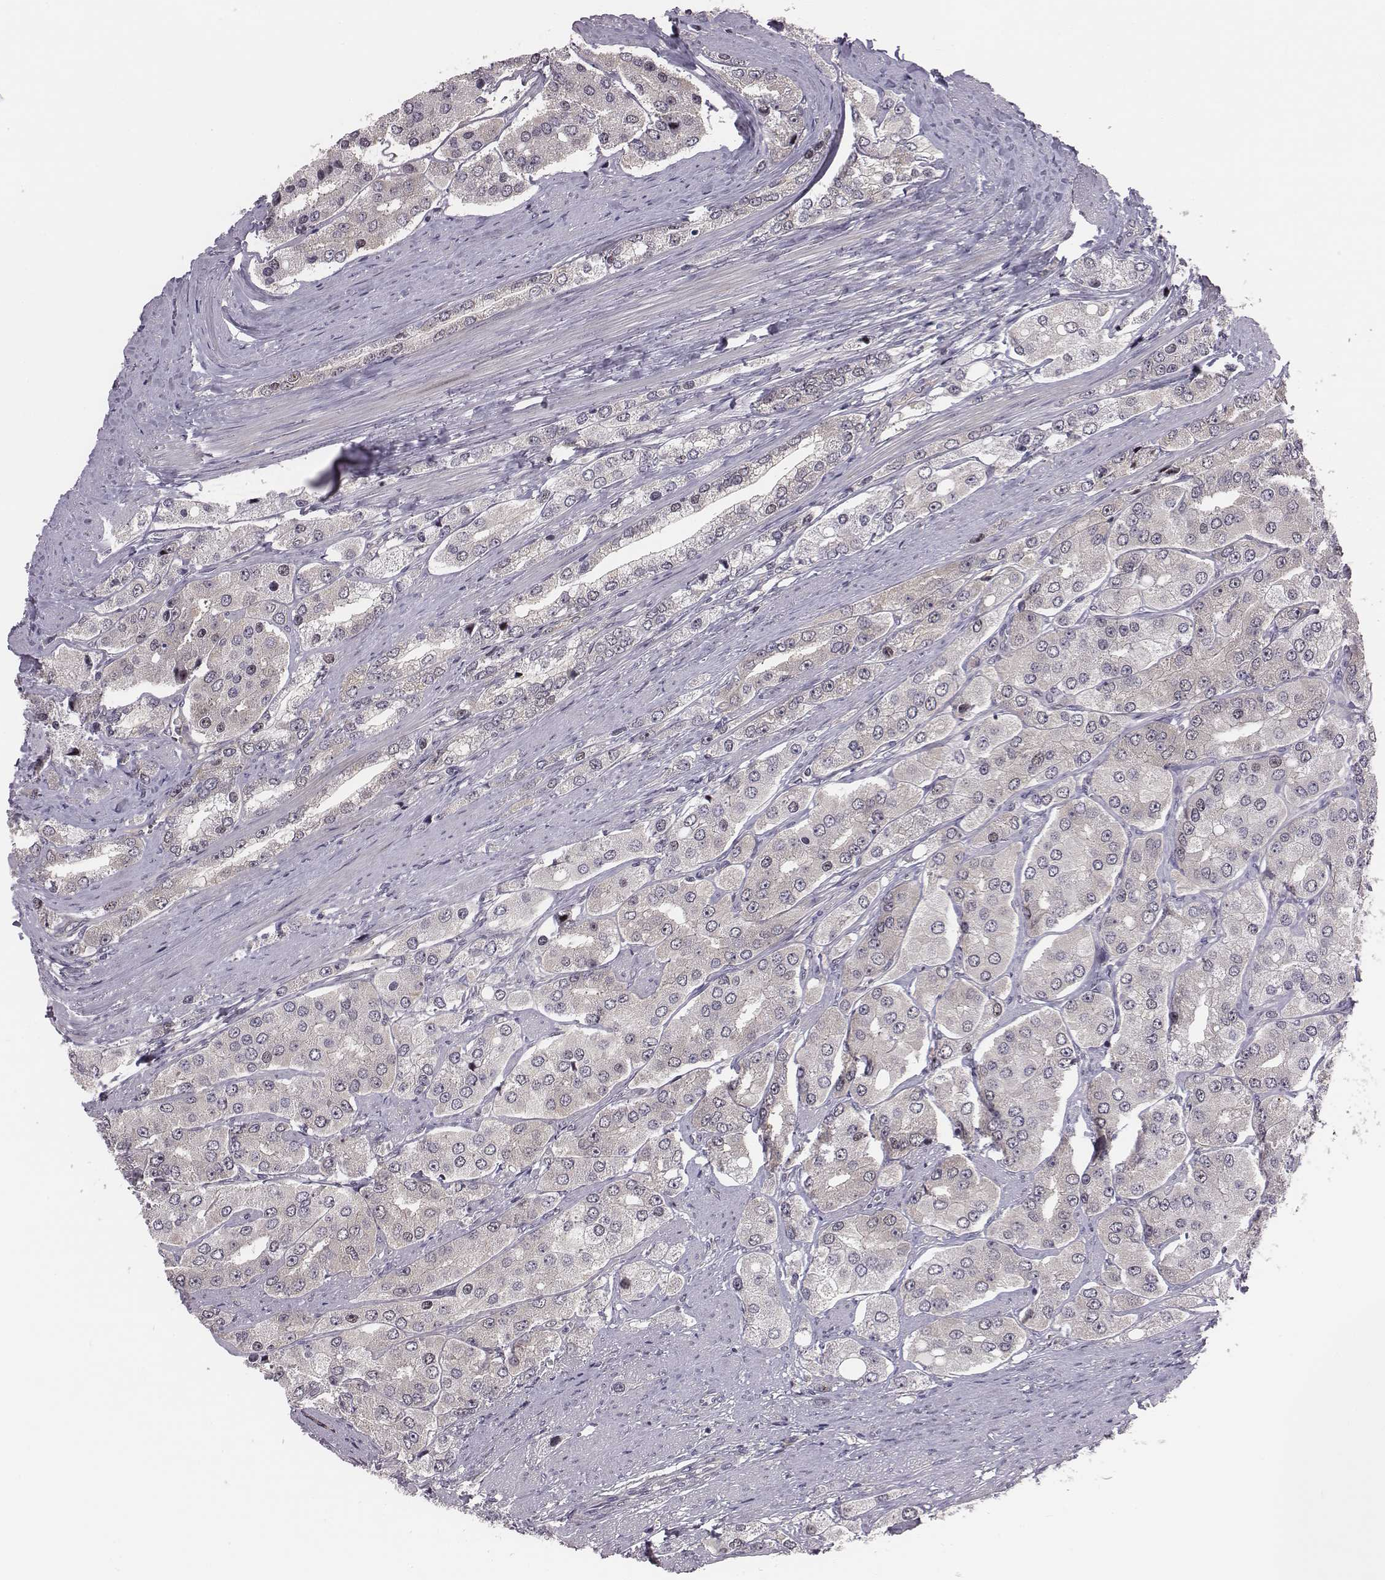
{"staining": {"intensity": "negative", "quantity": "none", "location": "none"}, "tissue": "prostate cancer", "cell_type": "Tumor cells", "image_type": "cancer", "snomed": [{"axis": "morphology", "description": "Adenocarcinoma, Low grade"}, {"axis": "topography", "description": "Prostate"}], "caption": "IHC histopathology image of human prostate cancer stained for a protein (brown), which reveals no positivity in tumor cells.", "gene": "SMURF2", "patient": {"sex": "male", "age": 69}}